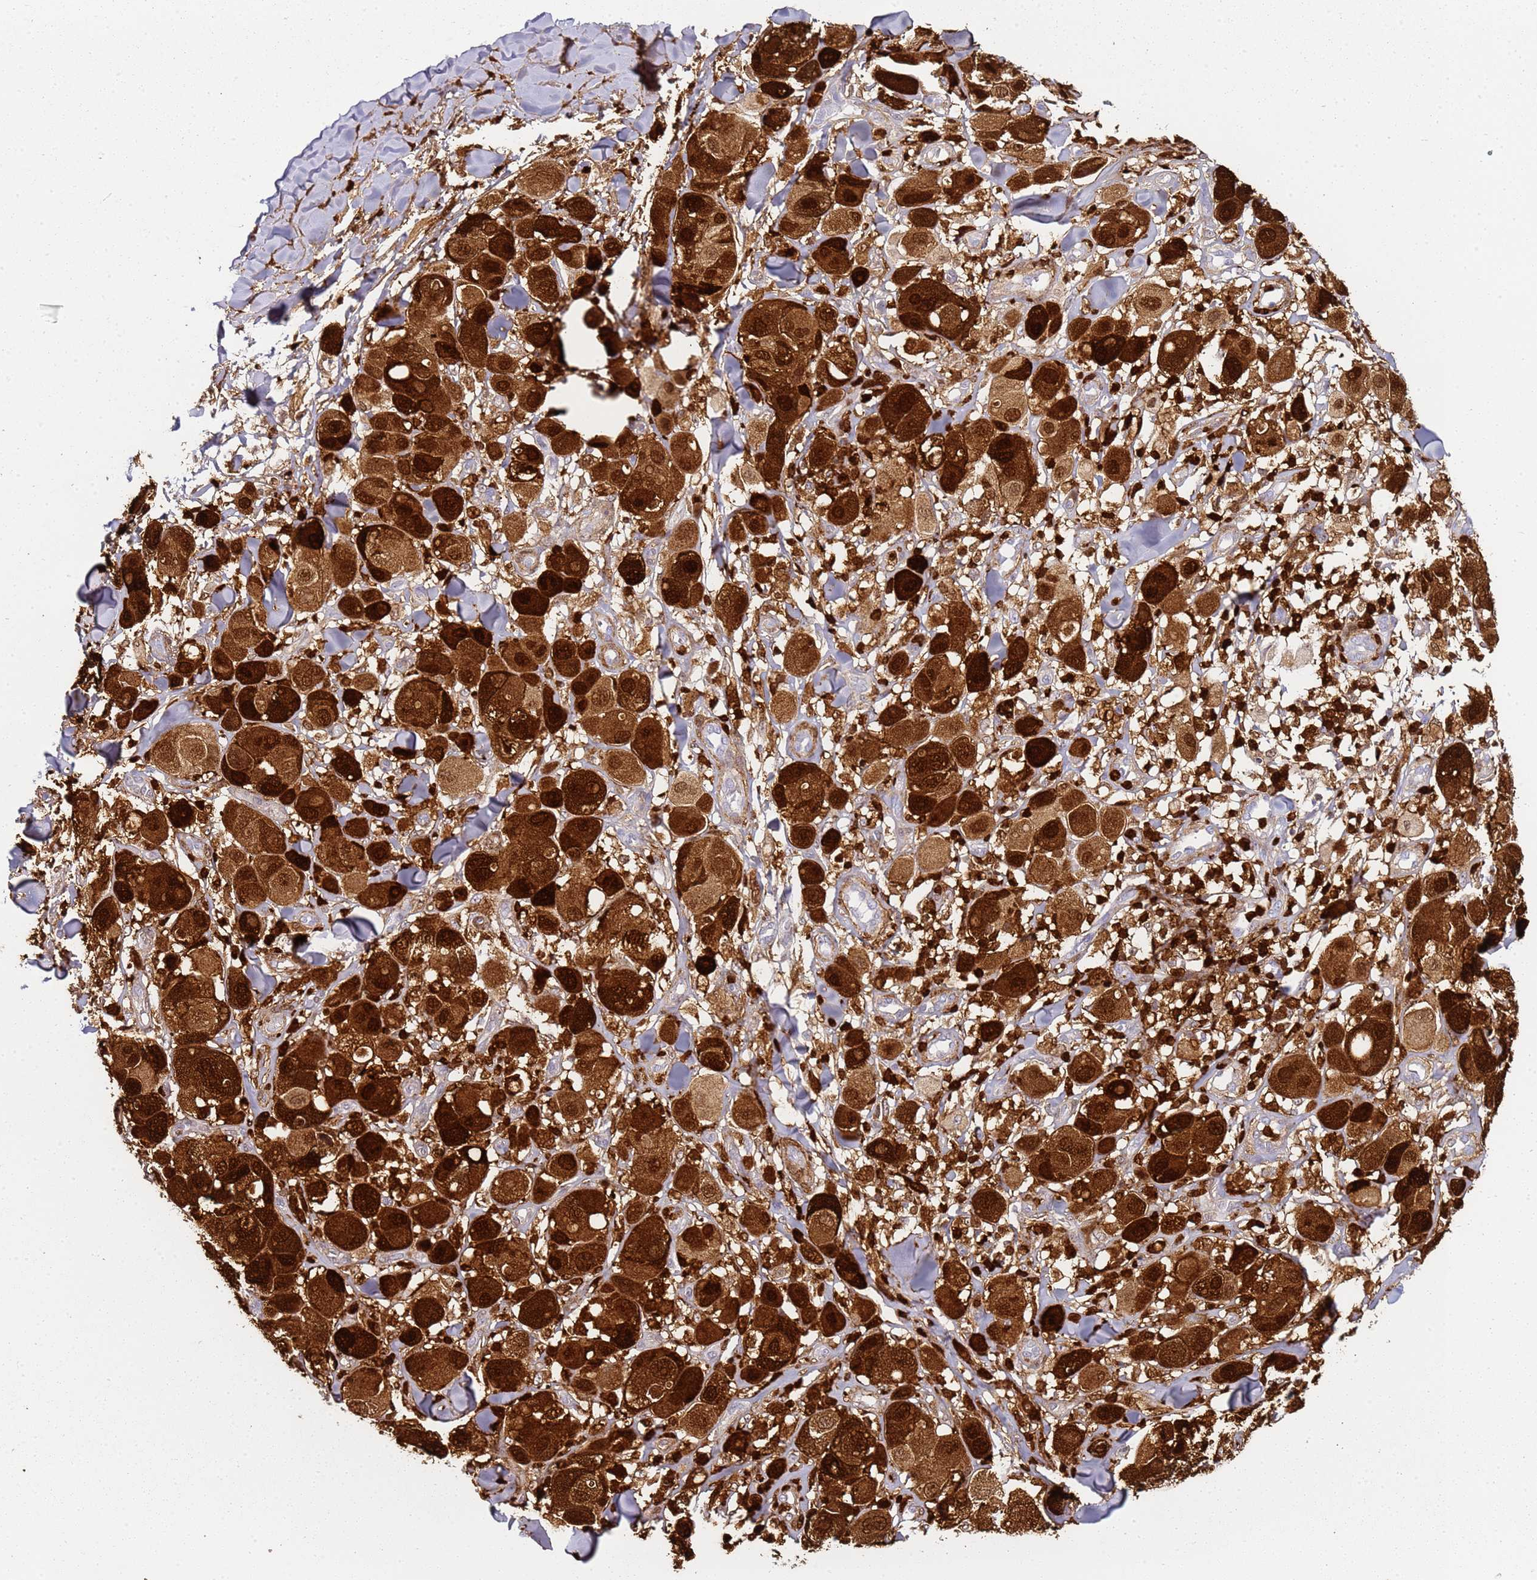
{"staining": {"intensity": "strong", "quantity": ">75%", "location": "cytoplasmic/membranous,nuclear"}, "tissue": "melanoma", "cell_type": "Tumor cells", "image_type": "cancer", "snomed": [{"axis": "morphology", "description": "Malignant melanoma, Metastatic site"}, {"axis": "topography", "description": "Skin"}], "caption": "Protein expression analysis of malignant melanoma (metastatic site) reveals strong cytoplasmic/membranous and nuclear staining in about >75% of tumor cells.", "gene": "S100A4", "patient": {"sex": "male", "age": 41}}